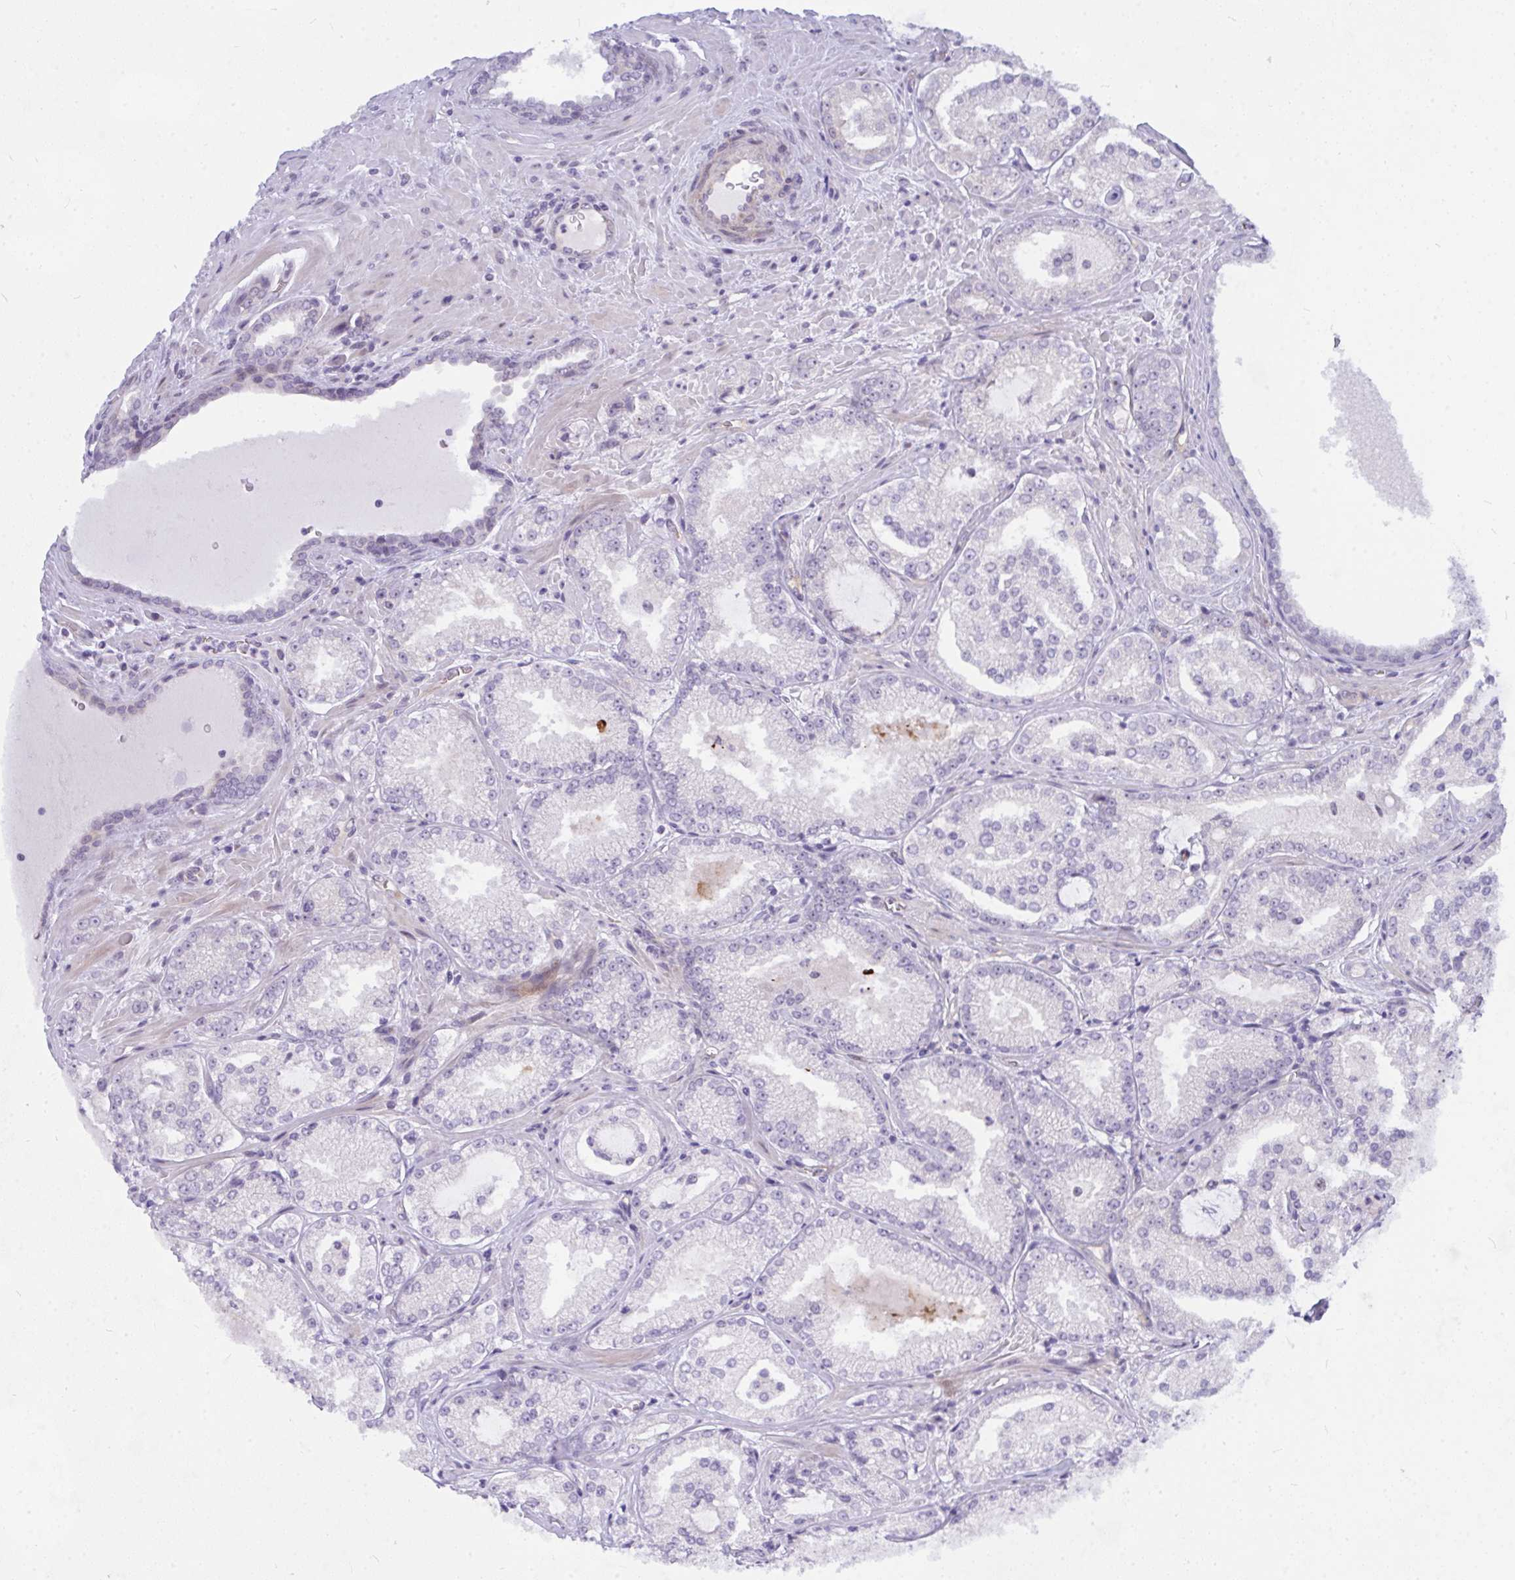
{"staining": {"intensity": "negative", "quantity": "none", "location": "none"}, "tissue": "prostate cancer", "cell_type": "Tumor cells", "image_type": "cancer", "snomed": [{"axis": "morphology", "description": "Adenocarcinoma, High grade"}, {"axis": "topography", "description": "Prostate"}], "caption": "The immunohistochemistry micrograph has no significant staining in tumor cells of prostate cancer tissue.", "gene": "NFXL1", "patient": {"sex": "male", "age": 73}}